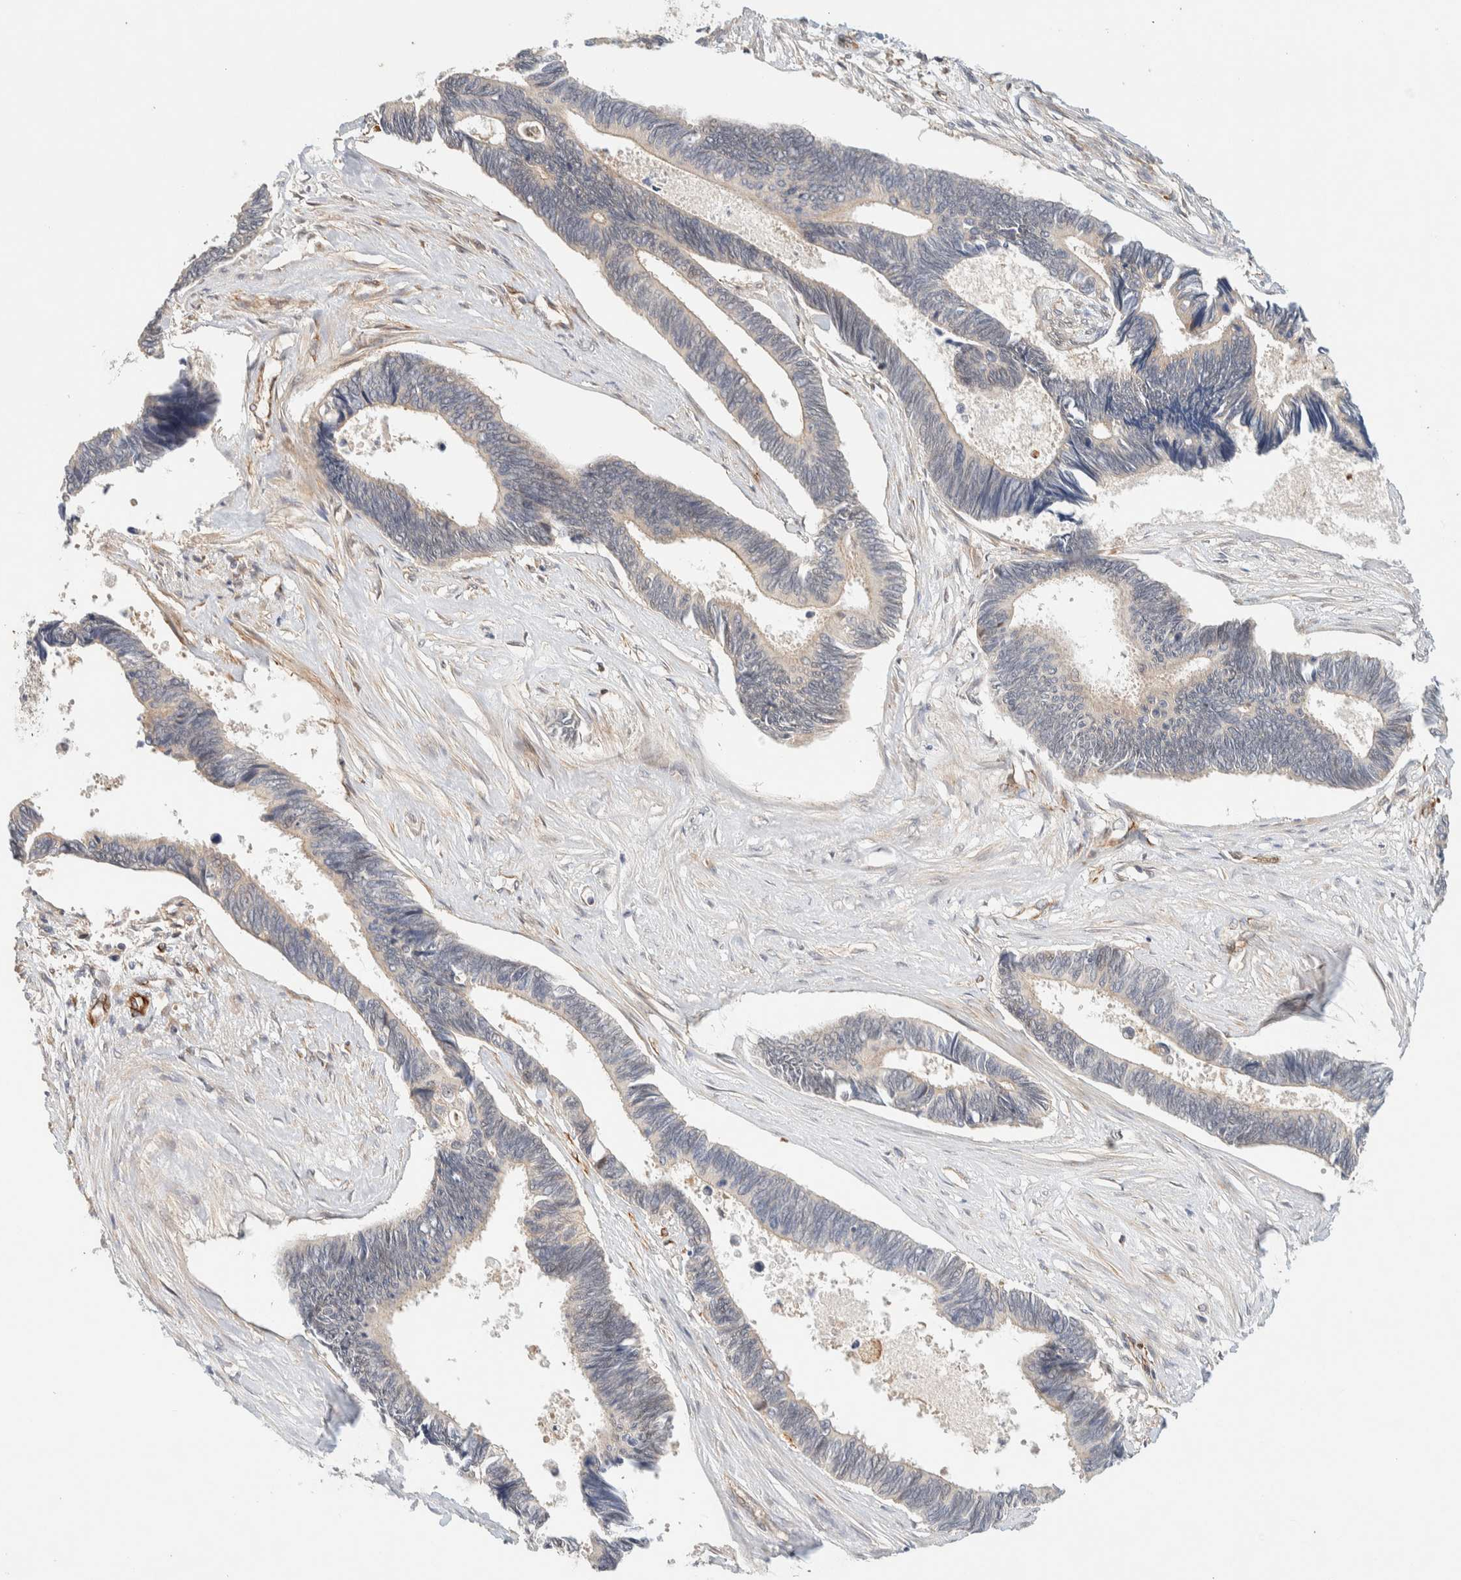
{"staining": {"intensity": "weak", "quantity": "<25%", "location": "cytoplasmic/membranous"}, "tissue": "pancreatic cancer", "cell_type": "Tumor cells", "image_type": "cancer", "snomed": [{"axis": "morphology", "description": "Adenocarcinoma, NOS"}, {"axis": "topography", "description": "Pancreas"}], "caption": "Micrograph shows no protein positivity in tumor cells of pancreatic adenocarcinoma tissue.", "gene": "FAT1", "patient": {"sex": "female", "age": 70}}